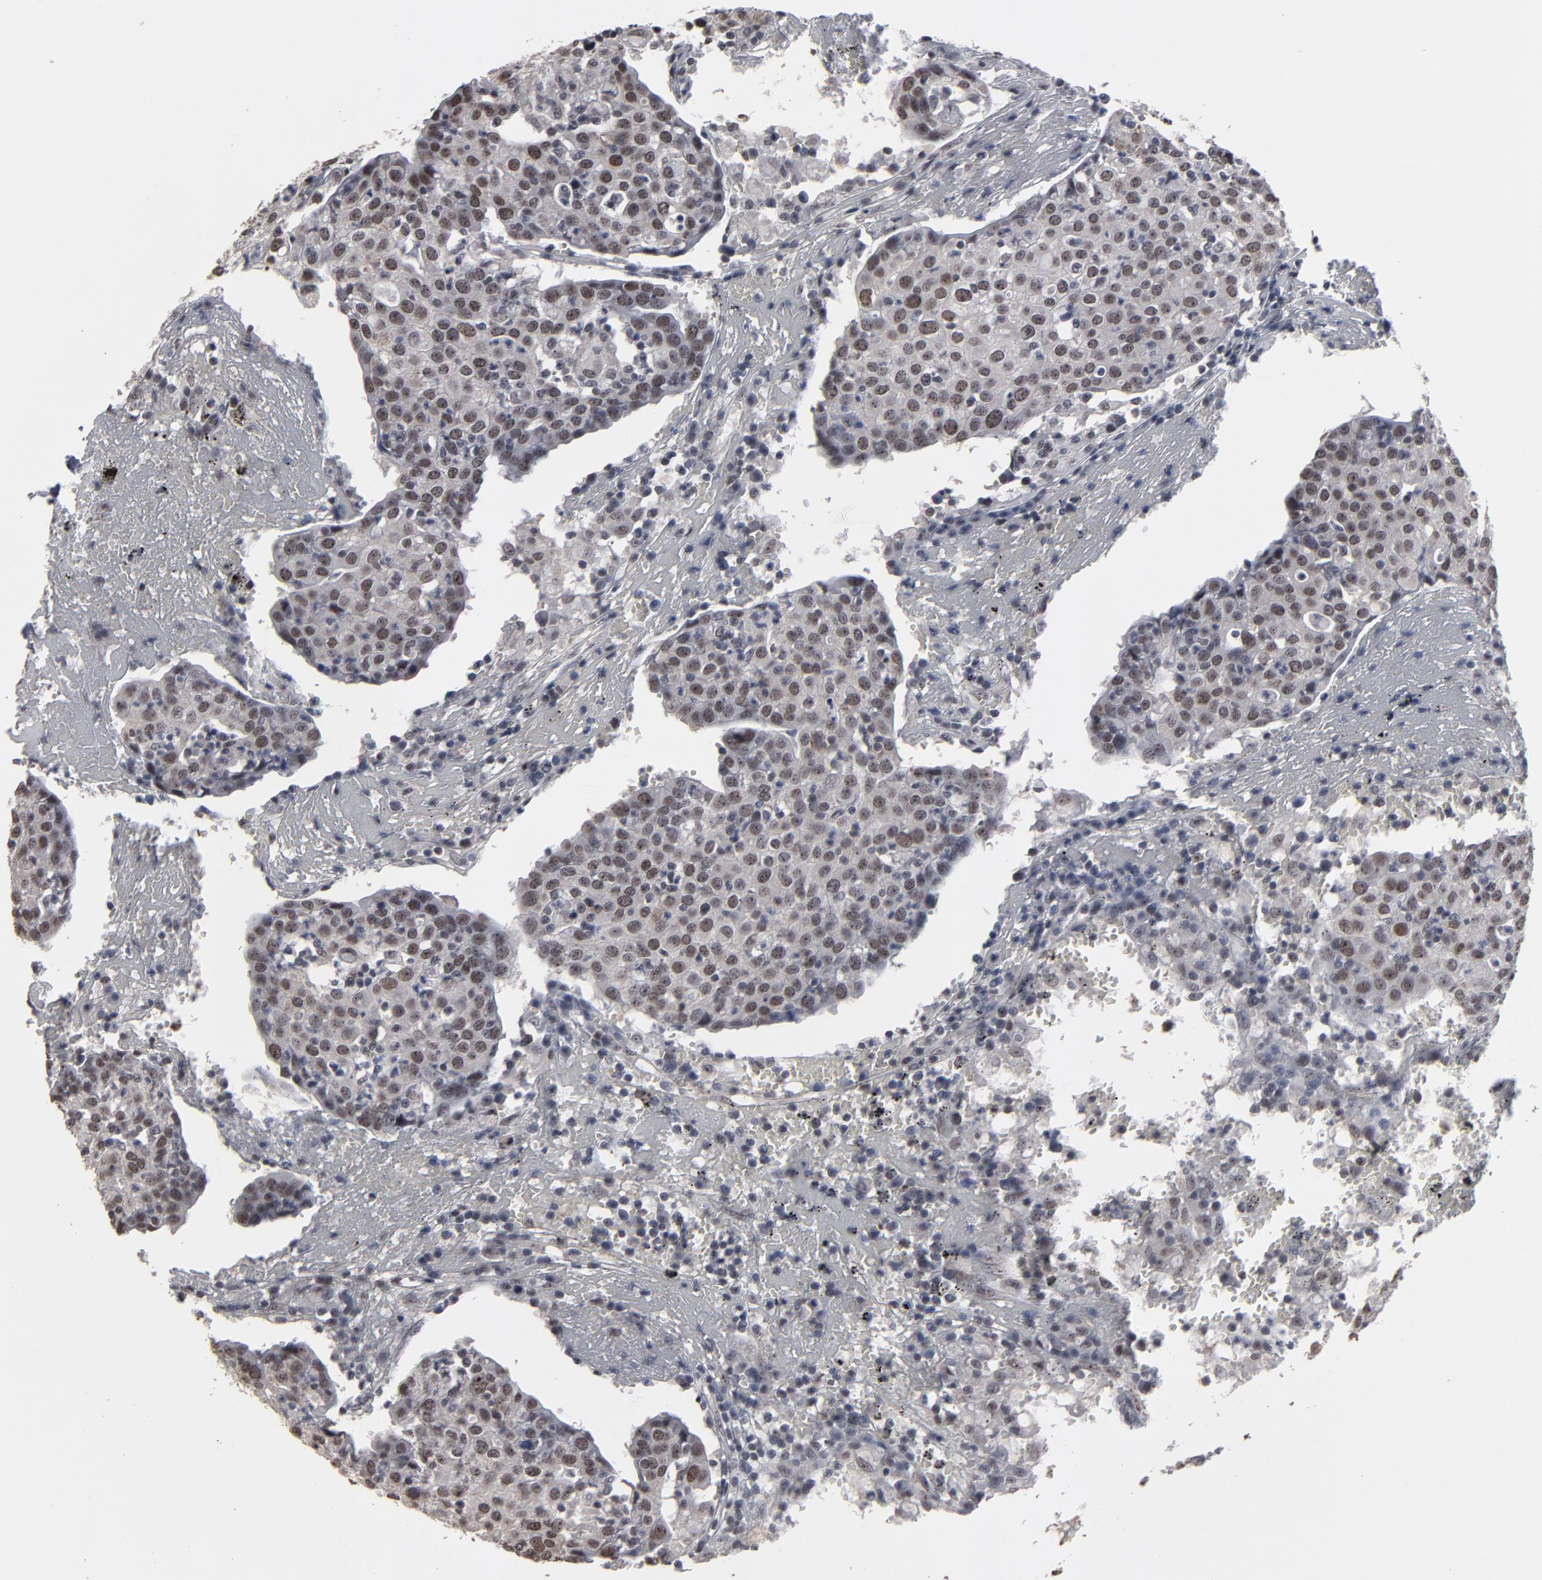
{"staining": {"intensity": "moderate", "quantity": "25%-75%", "location": "nuclear"}, "tissue": "head and neck cancer", "cell_type": "Tumor cells", "image_type": "cancer", "snomed": [{"axis": "morphology", "description": "Adenocarcinoma, NOS"}, {"axis": "topography", "description": "Salivary gland"}, {"axis": "topography", "description": "Head-Neck"}], "caption": "Tumor cells exhibit medium levels of moderate nuclear positivity in about 25%-75% of cells in human head and neck cancer (adenocarcinoma). (DAB (3,3'-diaminobenzidine) IHC, brown staining for protein, blue staining for nuclei).", "gene": "SSRP1", "patient": {"sex": "female", "age": 65}}